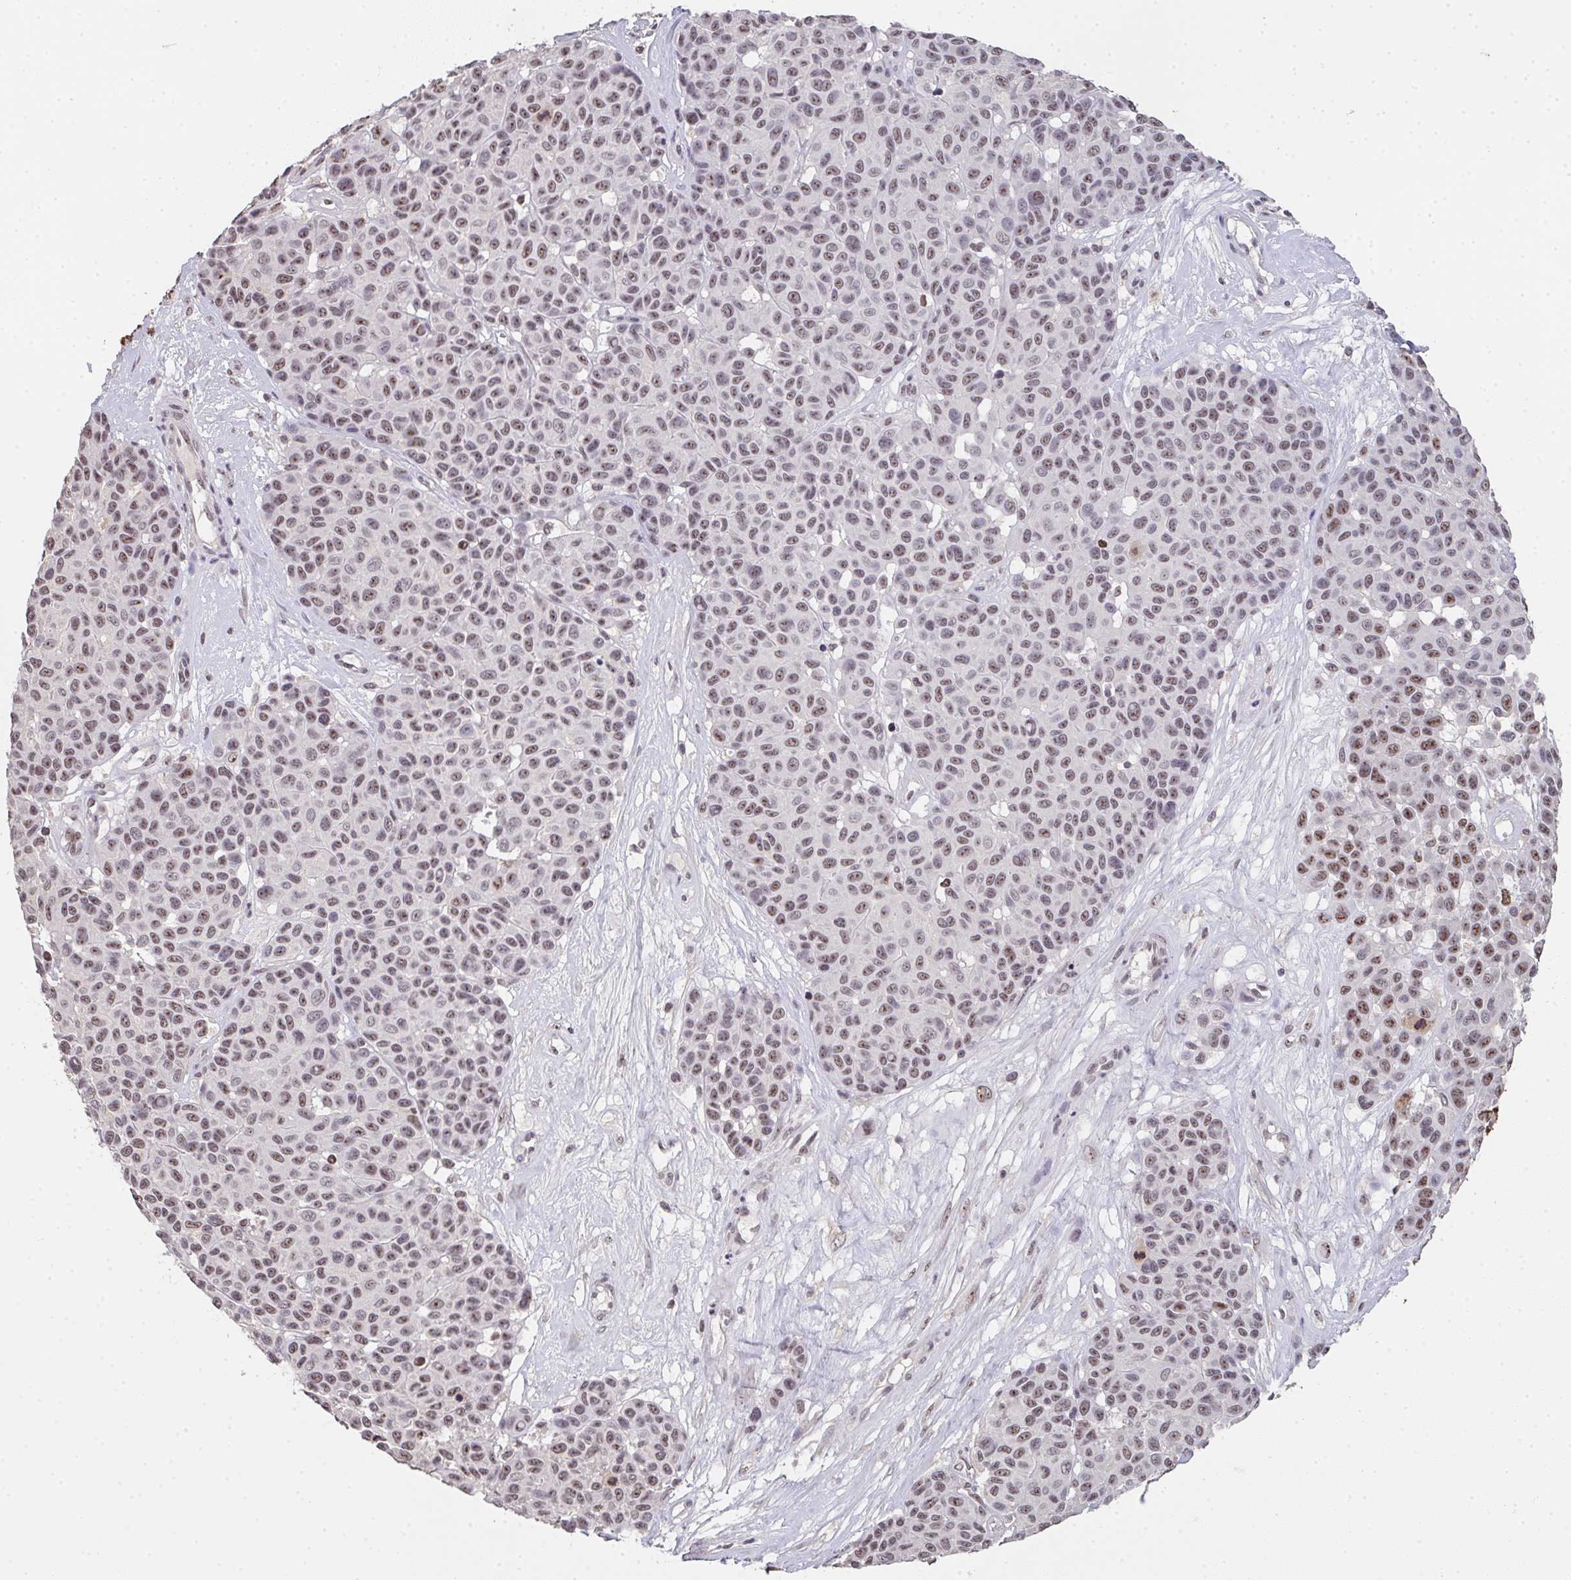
{"staining": {"intensity": "moderate", "quantity": ">75%", "location": "nuclear"}, "tissue": "melanoma", "cell_type": "Tumor cells", "image_type": "cancer", "snomed": [{"axis": "morphology", "description": "Malignant melanoma, NOS"}, {"axis": "topography", "description": "Skin"}], "caption": "Immunohistochemistry (IHC) histopathology image of neoplastic tissue: human melanoma stained using immunohistochemistry (IHC) demonstrates medium levels of moderate protein expression localized specifically in the nuclear of tumor cells, appearing as a nuclear brown color.", "gene": "DKC1", "patient": {"sex": "female", "age": 66}}